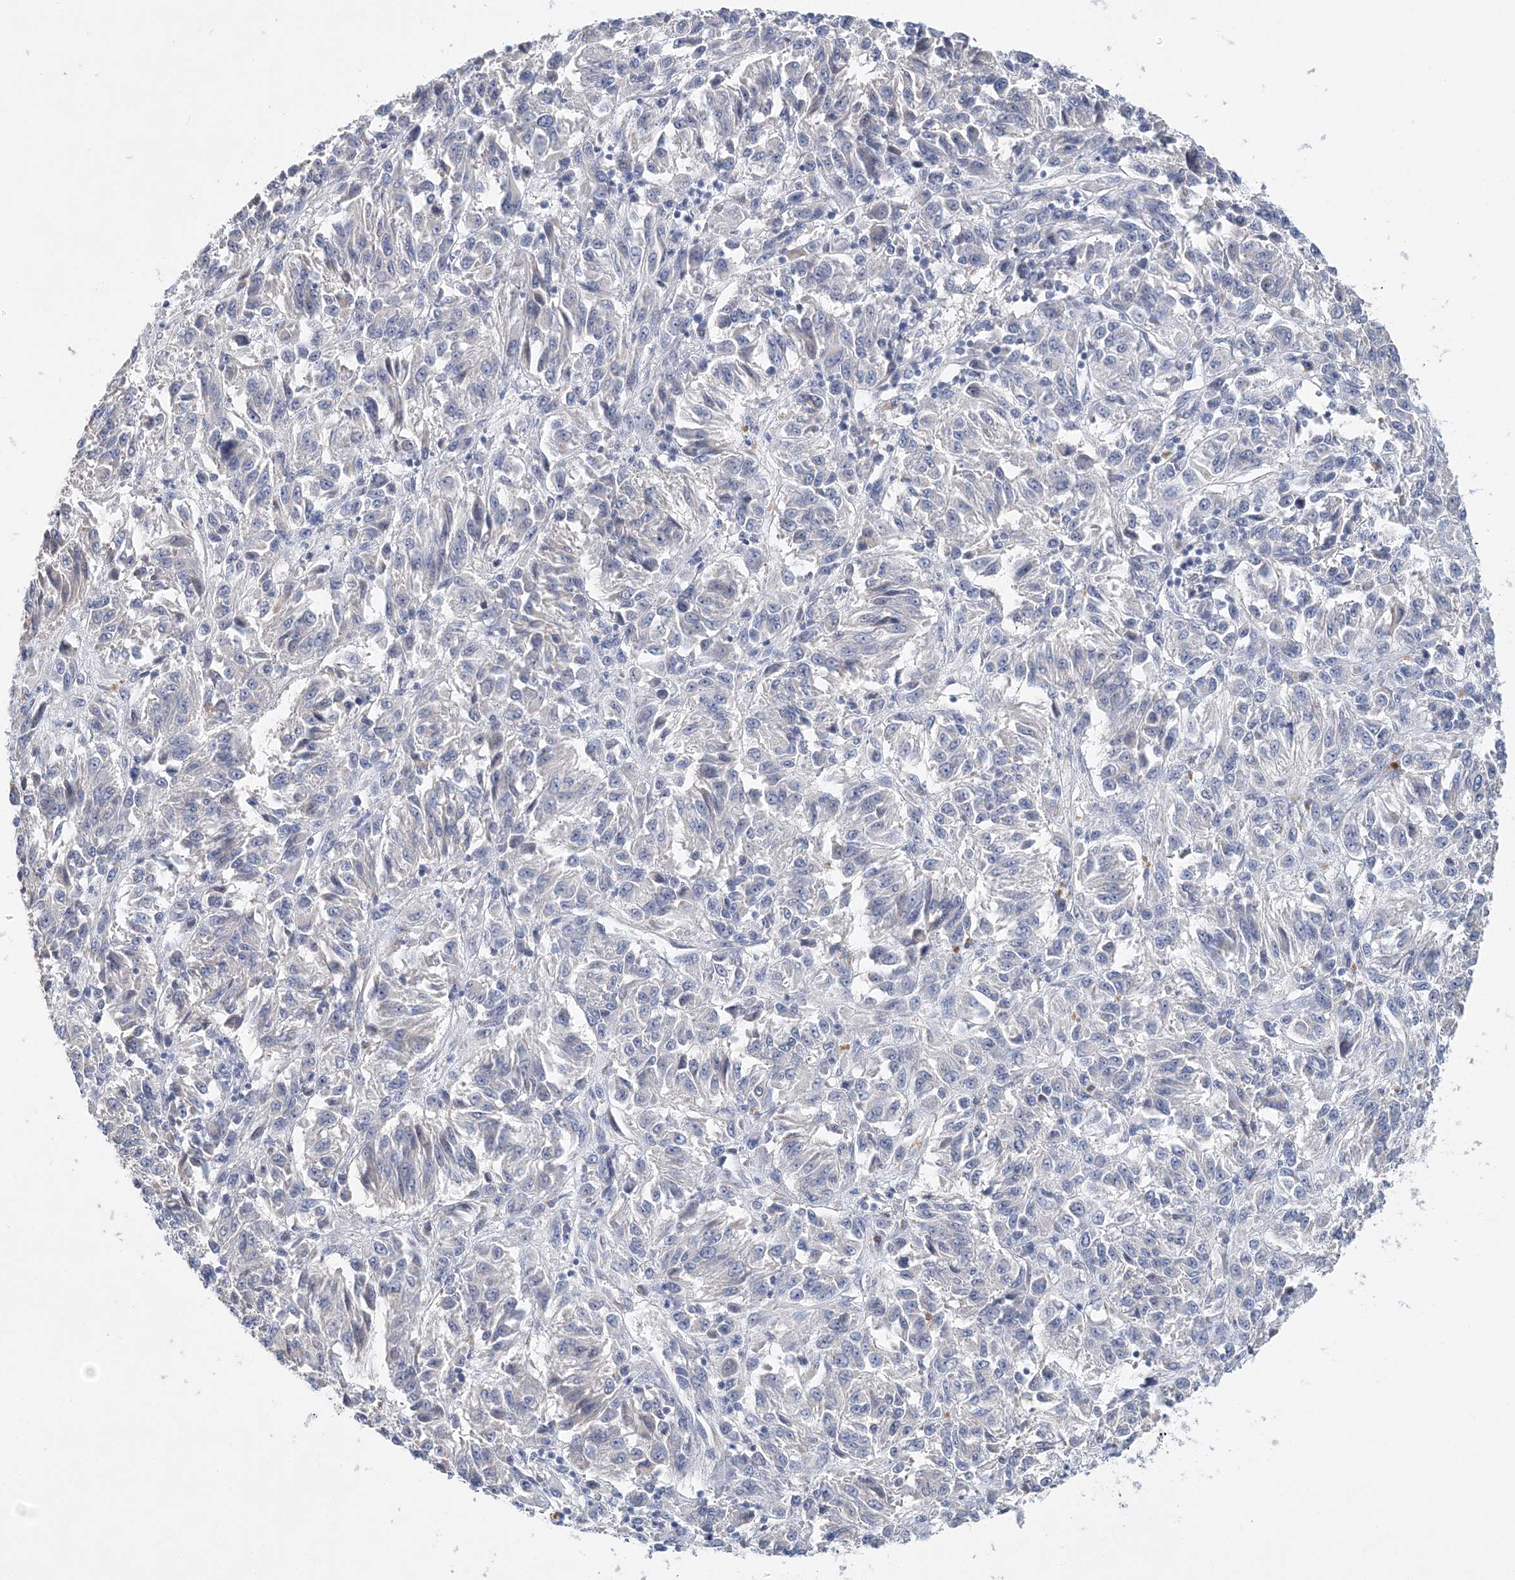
{"staining": {"intensity": "negative", "quantity": "none", "location": "none"}, "tissue": "melanoma", "cell_type": "Tumor cells", "image_type": "cancer", "snomed": [{"axis": "morphology", "description": "Malignant melanoma, Metastatic site"}, {"axis": "topography", "description": "Lung"}], "caption": "An IHC micrograph of melanoma is shown. There is no staining in tumor cells of melanoma.", "gene": "LRRIQ4", "patient": {"sex": "male", "age": 64}}